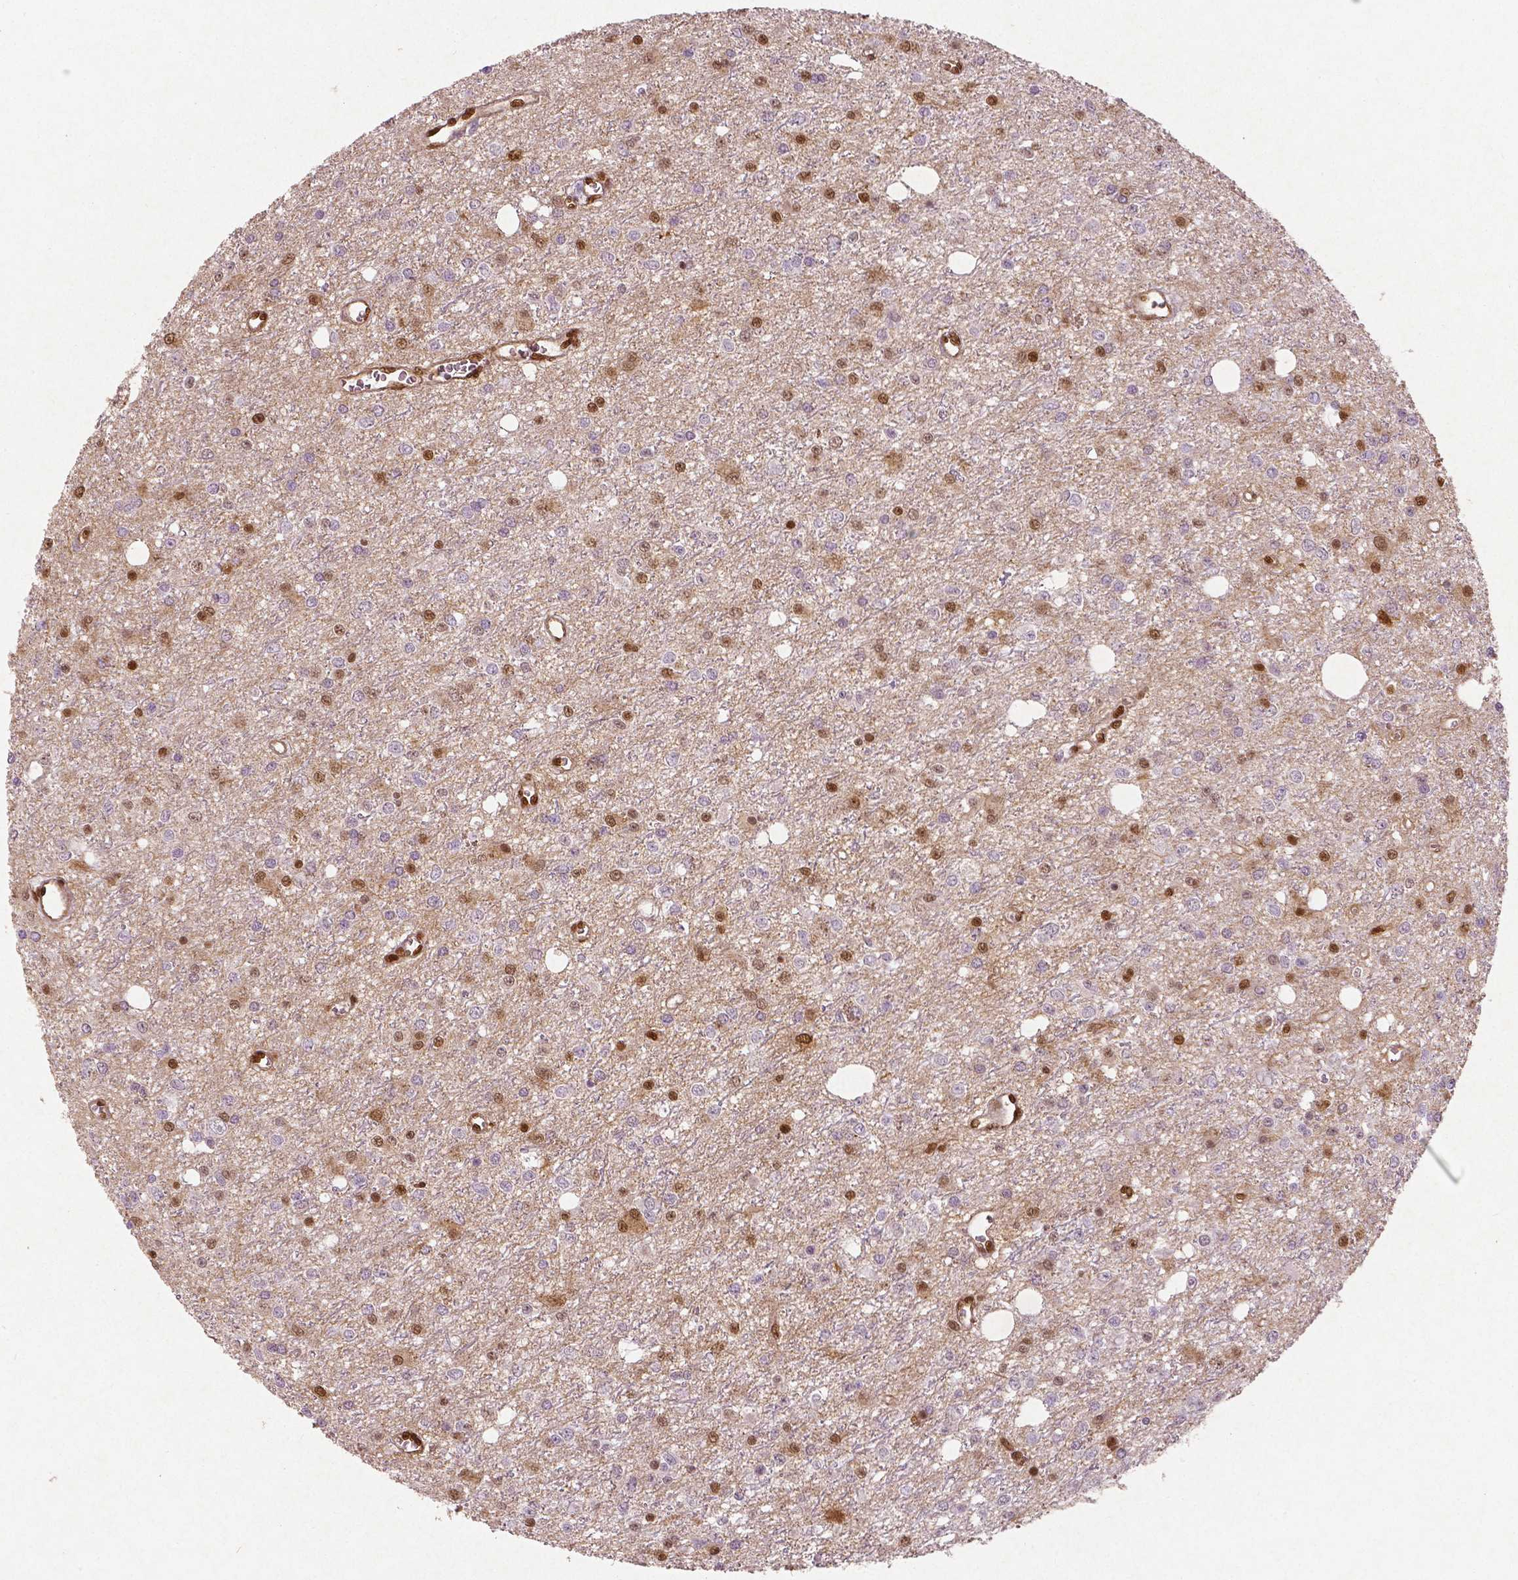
{"staining": {"intensity": "moderate", "quantity": "25%-75%", "location": "cytoplasmic/membranous,nuclear"}, "tissue": "glioma", "cell_type": "Tumor cells", "image_type": "cancer", "snomed": [{"axis": "morphology", "description": "Glioma, malignant, Low grade"}, {"axis": "topography", "description": "Brain"}], "caption": "Immunohistochemical staining of low-grade glioma (malignant) reveals moderate cytoplasmic/membranous and nuclear protein positivity in approximately 25%-75% of tumor cells.", "gene": "WWTR1", "patient": {"sex": "female", "age": 45}}